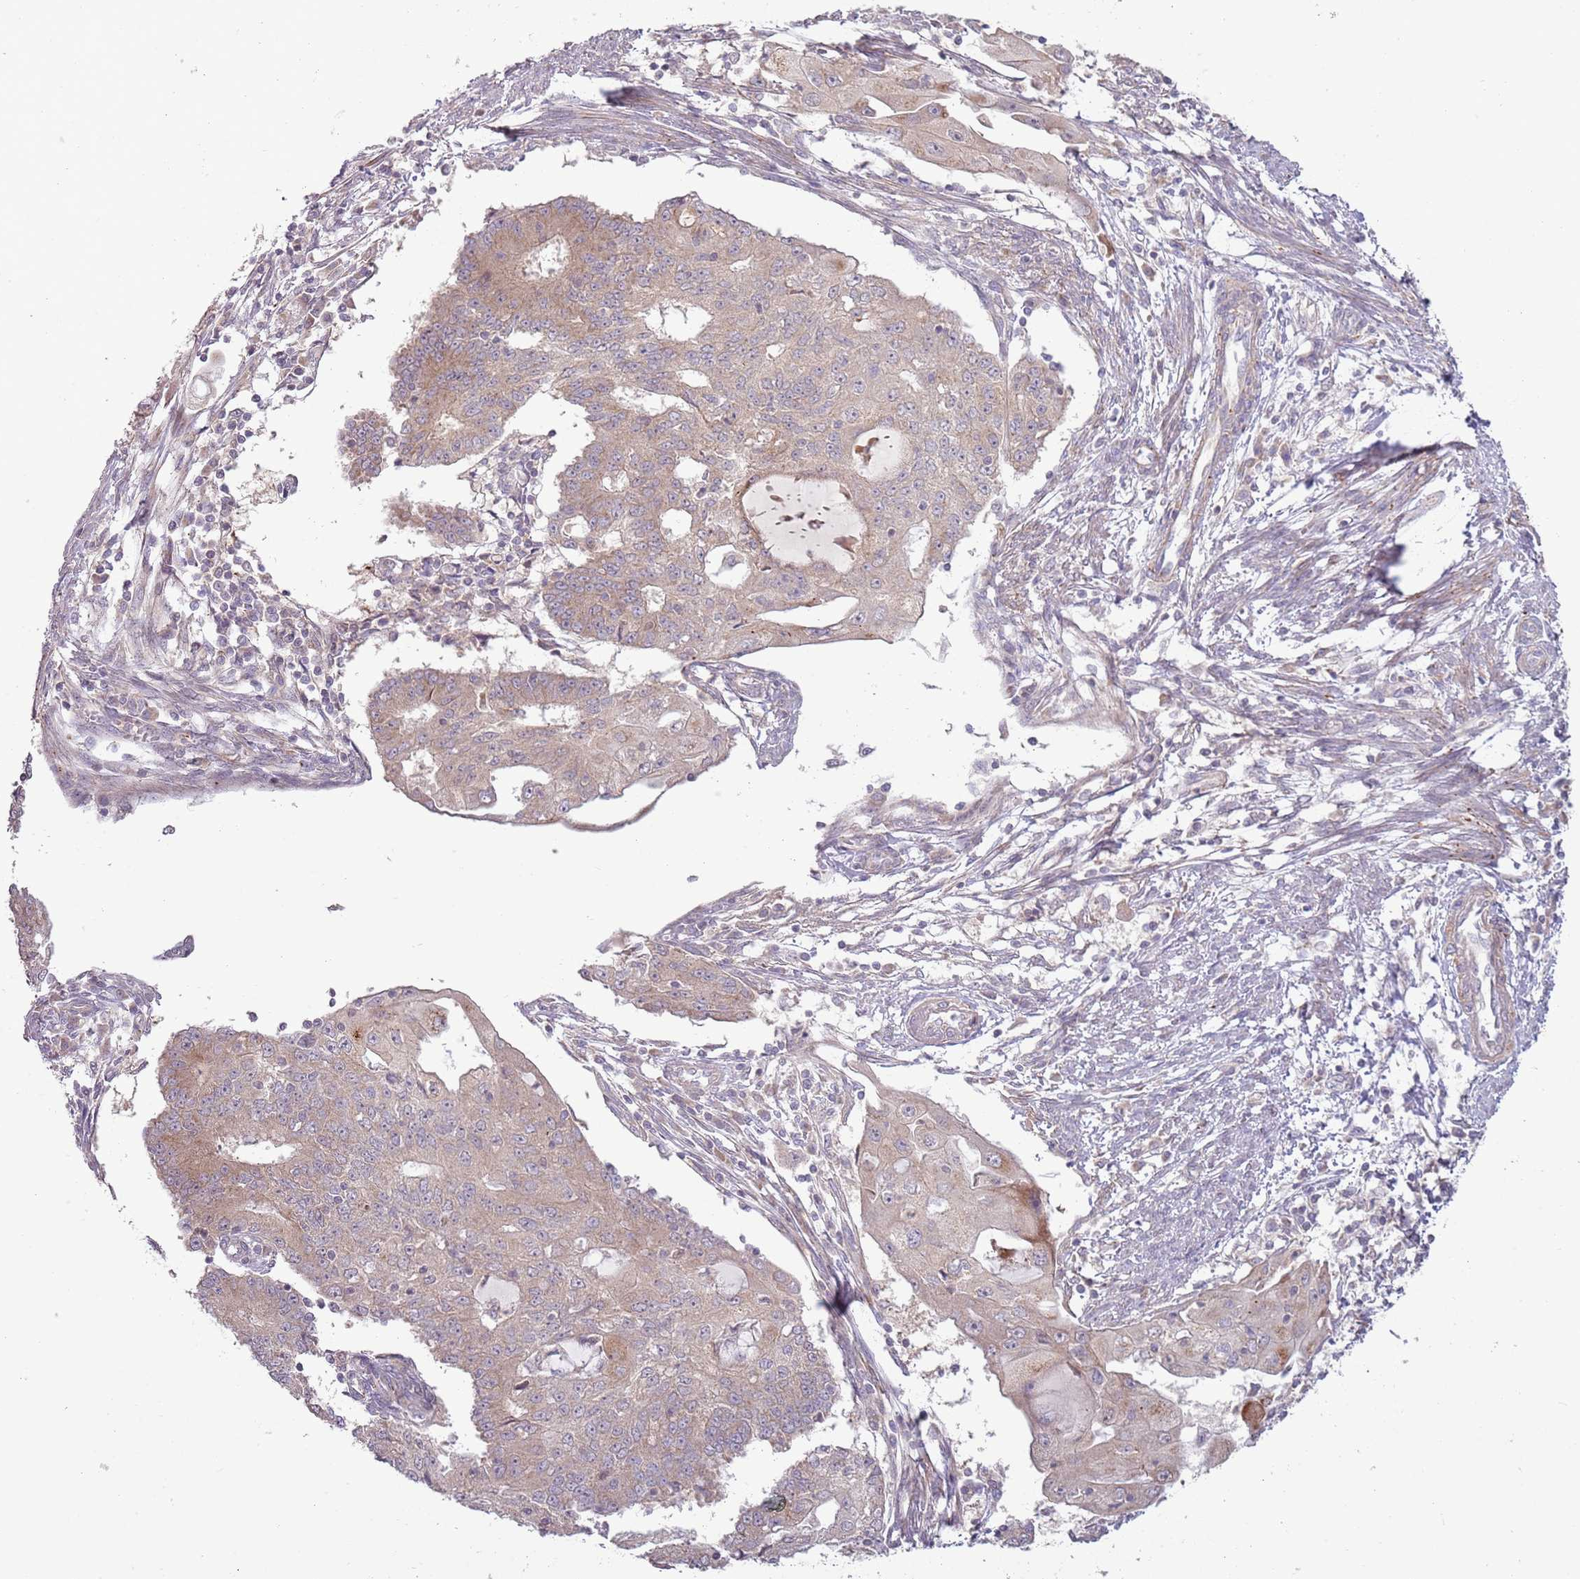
{"staining": {"intensity": "moderate", "quantity": "25%-75%", "location": "cytoplasmic/membranous"}, "tissue": "endometrial cancer", "cell_type": "Tumor cells", "image_type": "cancer", "snomed": [{"axis": "morphology", "description": "Adenocarcinoma, NOS"}, {"axis": "topography", "description": "Endometrium"}], "caption": "Adenocarcinoma (endometrial) stained with a brown dye exhibits moderate cytoplasmic/membranous positive staining in approximately 25%-75% of tumor cells.", "gene": "DTD2", "patient": {"sex": "female", "age": 56}}